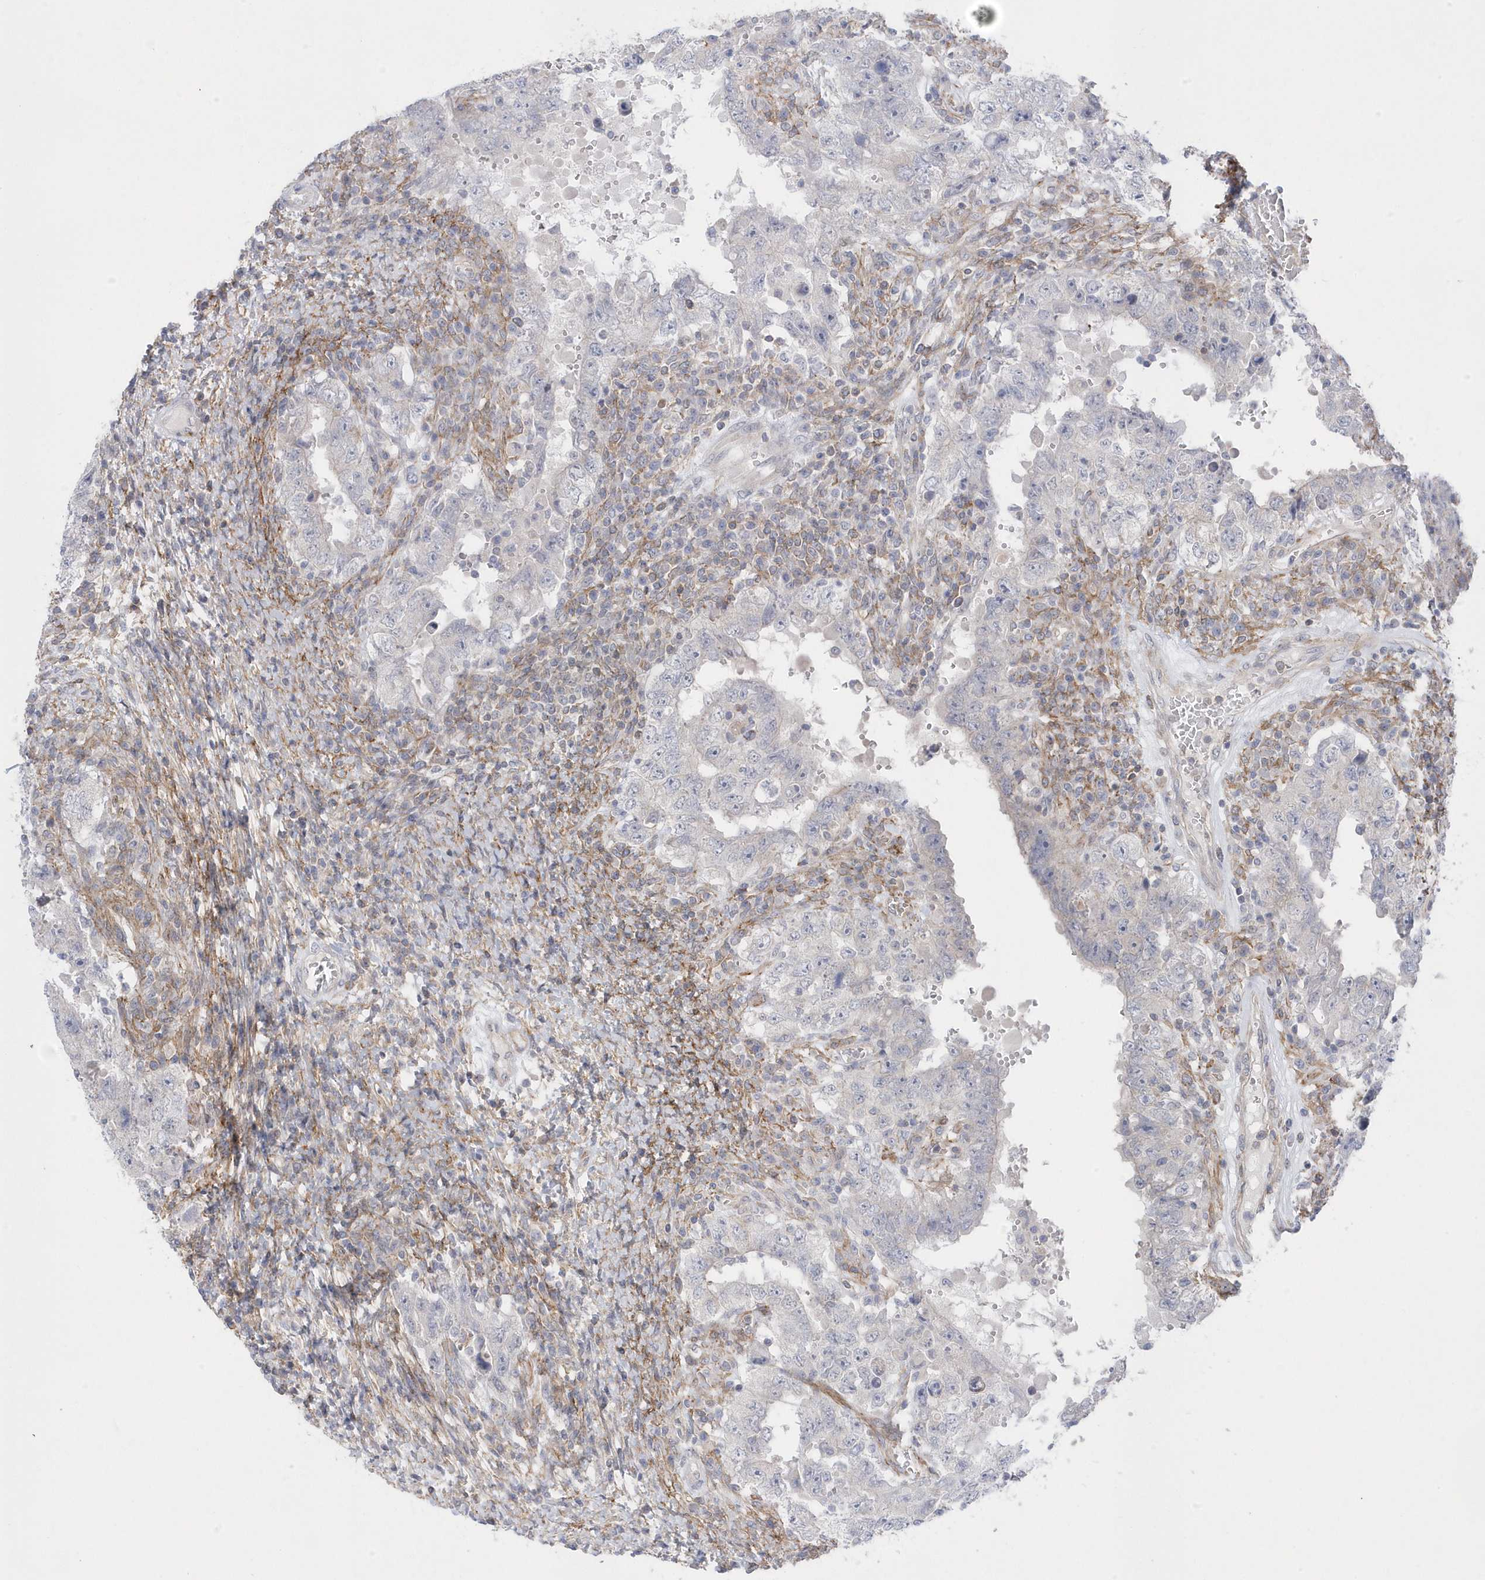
{"staining": {"intensity": "negative", "quantity": "none", "location": "none"}, "tissue": "testis cancer", "cell_type": "Tumor cells", "image_type": "cancer", "snomed": [{"axis": "morphology", "description": "Carcinoma, Embryonal, NOS"}, {"axis": "topography", "description": "Testis"}], "caption": "This micrograph is of testis embryonal carcinoma stained with immunohistochemistry to label a protein in brown with the nuclei are counter-stained blue. There is no expression in tumor cells.", "gene": "ANAPC1", "patient": {"sex": "male", "age": 26}}